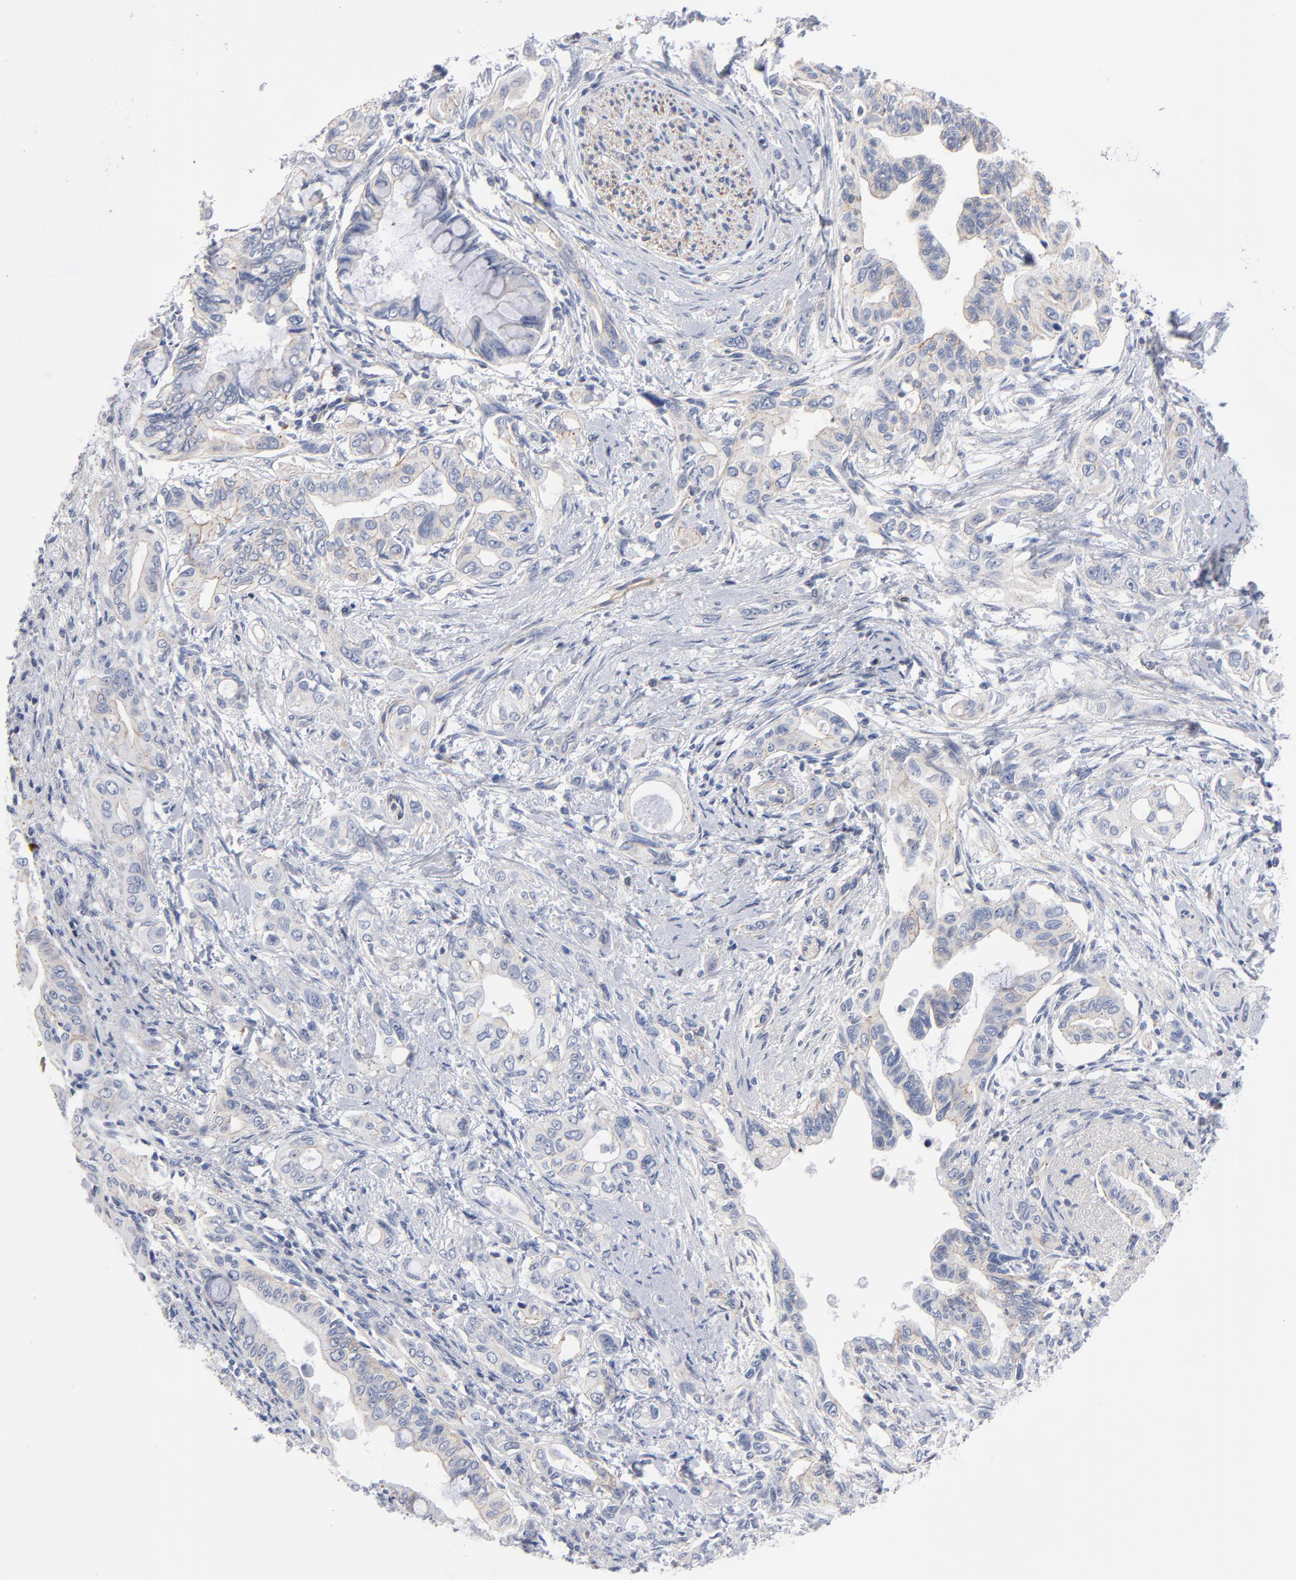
{"staining": {"intensity": "weak", "quantity": ">75%", "location": "cytoplasmic/membranous"}, "tissue": "pancreatic cancer", "cell_type": "Tumor cells", "image_type": "cancer", "snomed": [{"axis": "morphology", "description": "Adenocarcinoma, NOS"}, {"axis": "topography", "description": "Pancreas"}], "caption": "Pancreatic adenocarcinoma stained with IHC exhibits weak cytoplasmic/membranous positivity in approximately >75% of tumor cells.", "gene": "PDLIM2", "patient": {"sex": "female", "age": 60}}